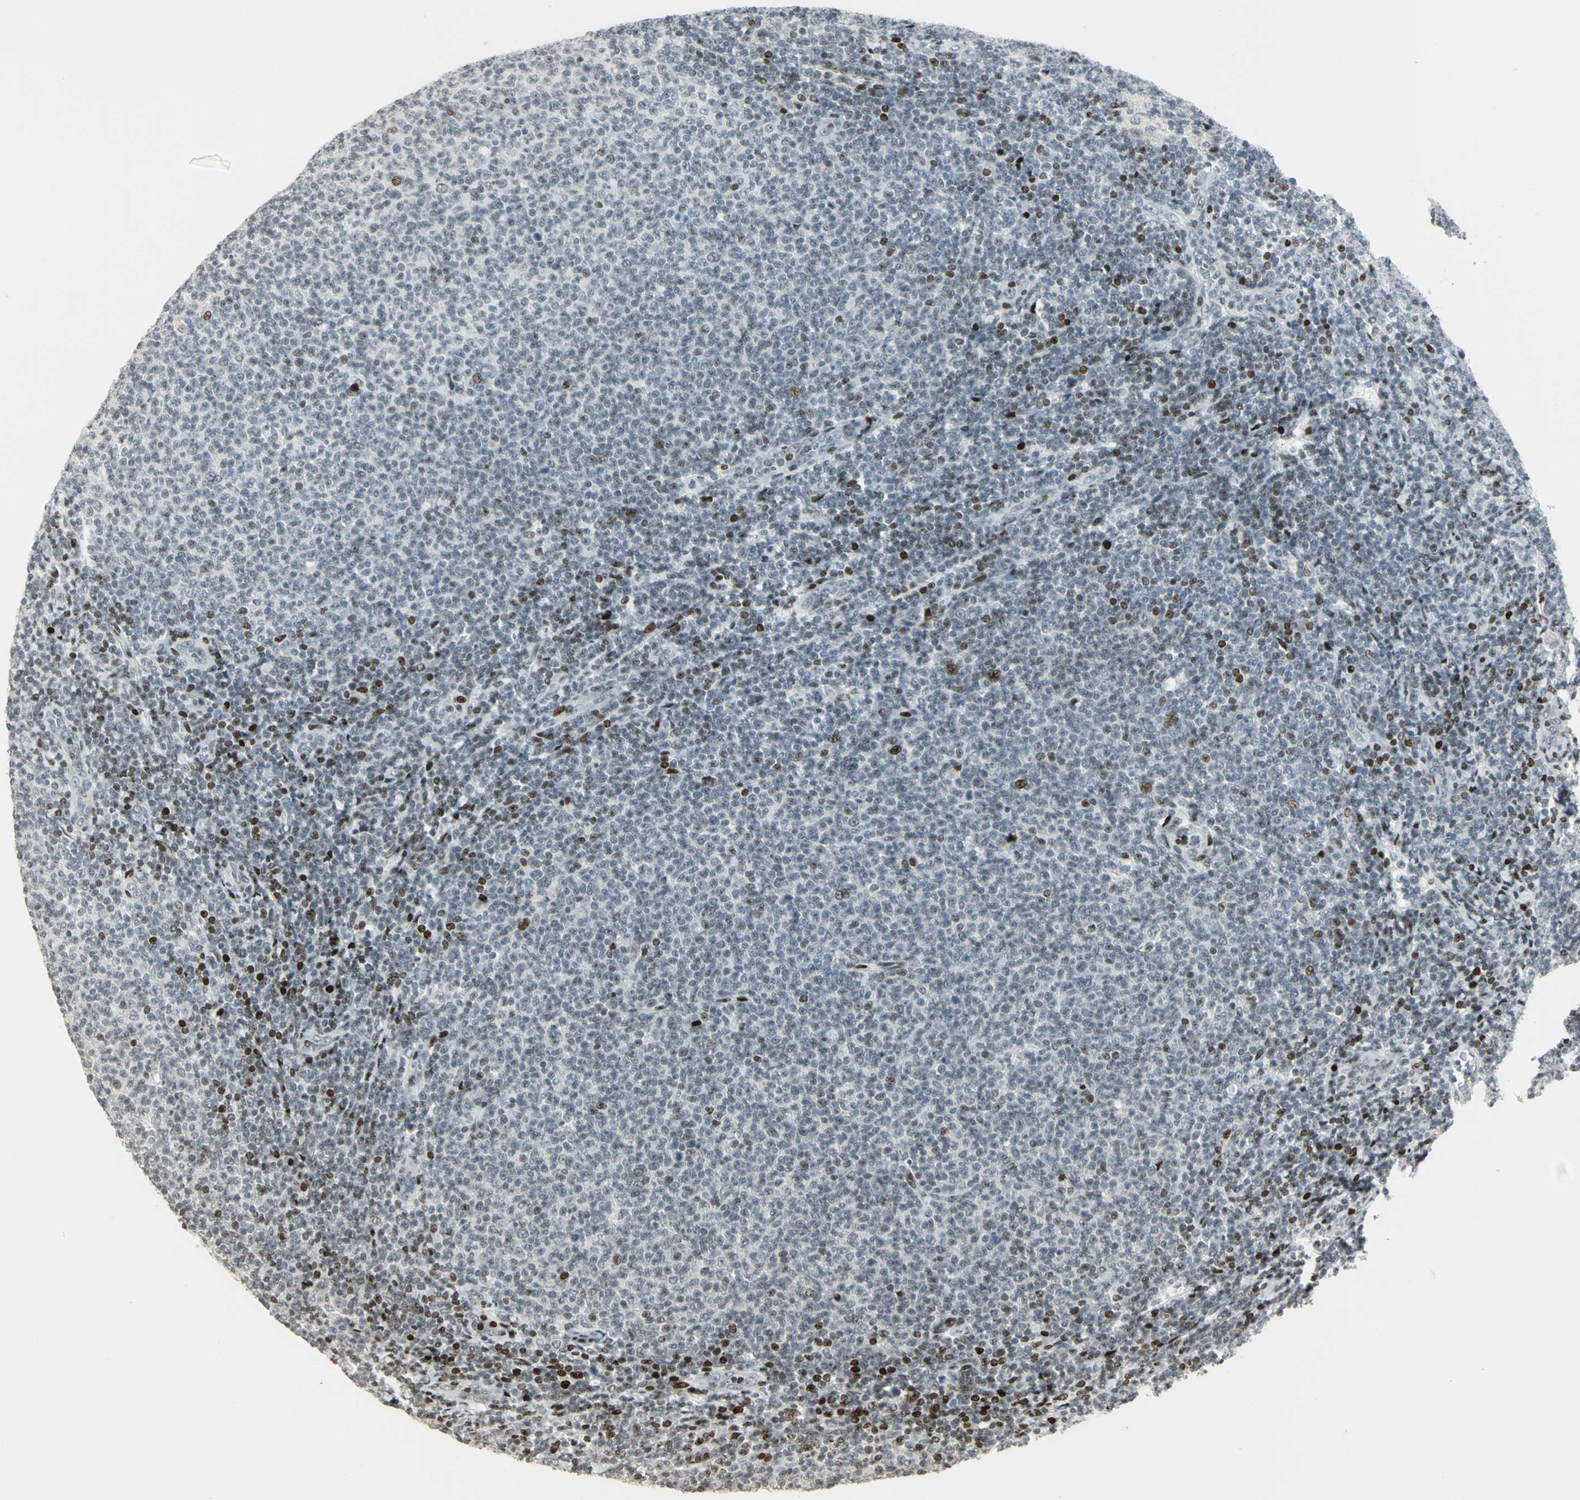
{"staining": {"intensity": "moderate", "quantity": "25%-75%", "location": "nuclear"}, "tissue": "lymphoma", "cell_type": "Tumor cells", "image_type": "cancer", "snomed": [{"axis": "morphology", "description": "Malignant lymphoma, non-Hodgkin's type, Low grade"}, {"axis": "topography", "description": "Lymph node"}], "caption": "Immunohistochemistry image of lymphoma stained for a protein (brown), which exhibits medium levels of moderate nuclear expression in about 25%-75% of tumor cells.", "gene": "KDM1A", "patient": {"sex": "male", "age": 66}}